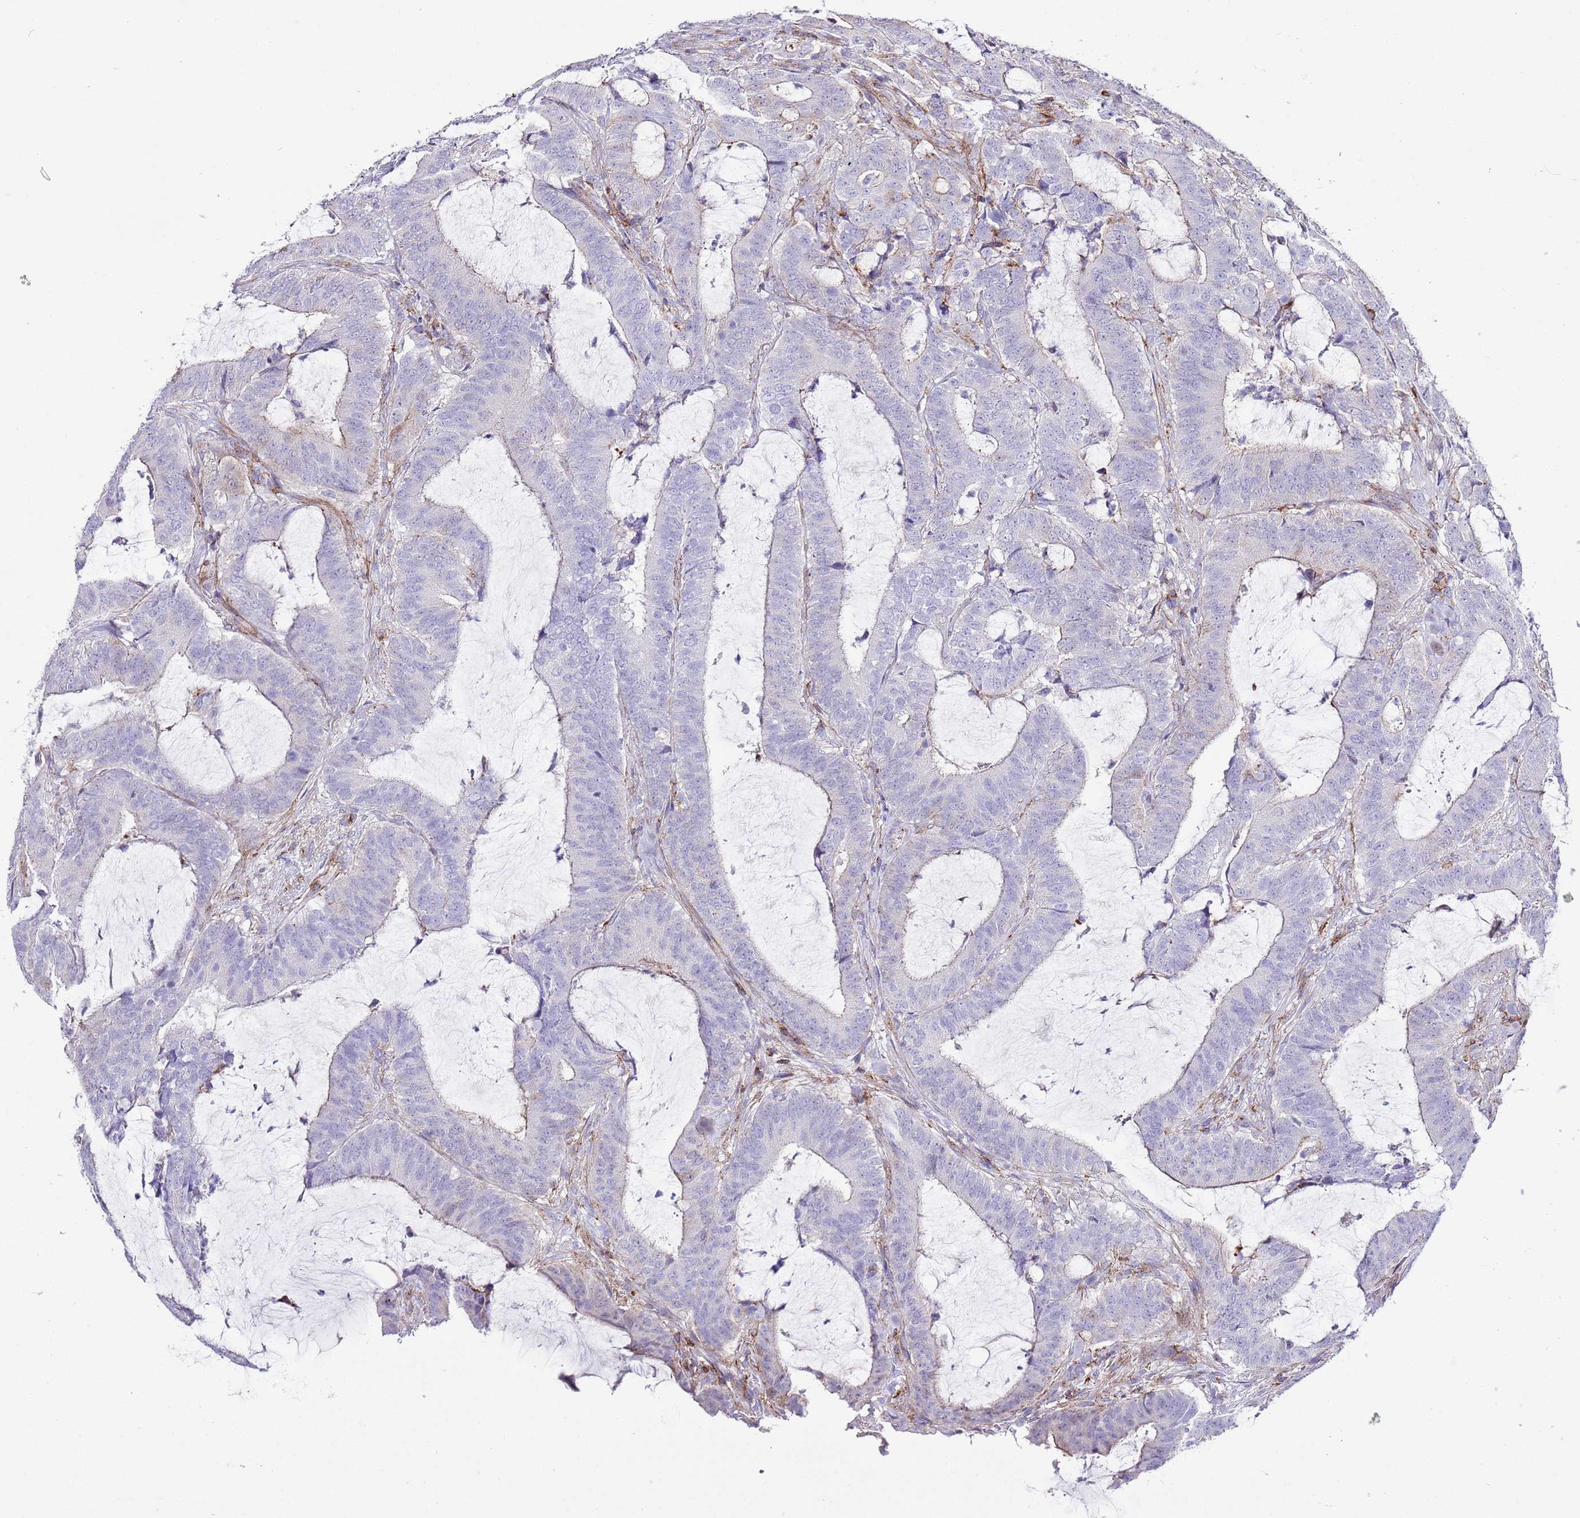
{"staining": {"intensity": "weak", "quantity": "<25%", "location": "cytoplasmic/membranous"}, "tissue": "colorectal cancer", "cell_type": "Tumor cells", "image_type": "cancer", "snomed": [{"axis": "morphology", "description": "Adenocarcinoma, NOS"}, {"axis": "topography", "description": "Colon"}], "caption": "DAB immunohistochemical staining of colorectal adenocarcinoma shows no significant positivity in tumor cells. Nuclei are stained in blue.", "gene": "ALDH3A1", "patient": {"sex": "female", "age": 43}}